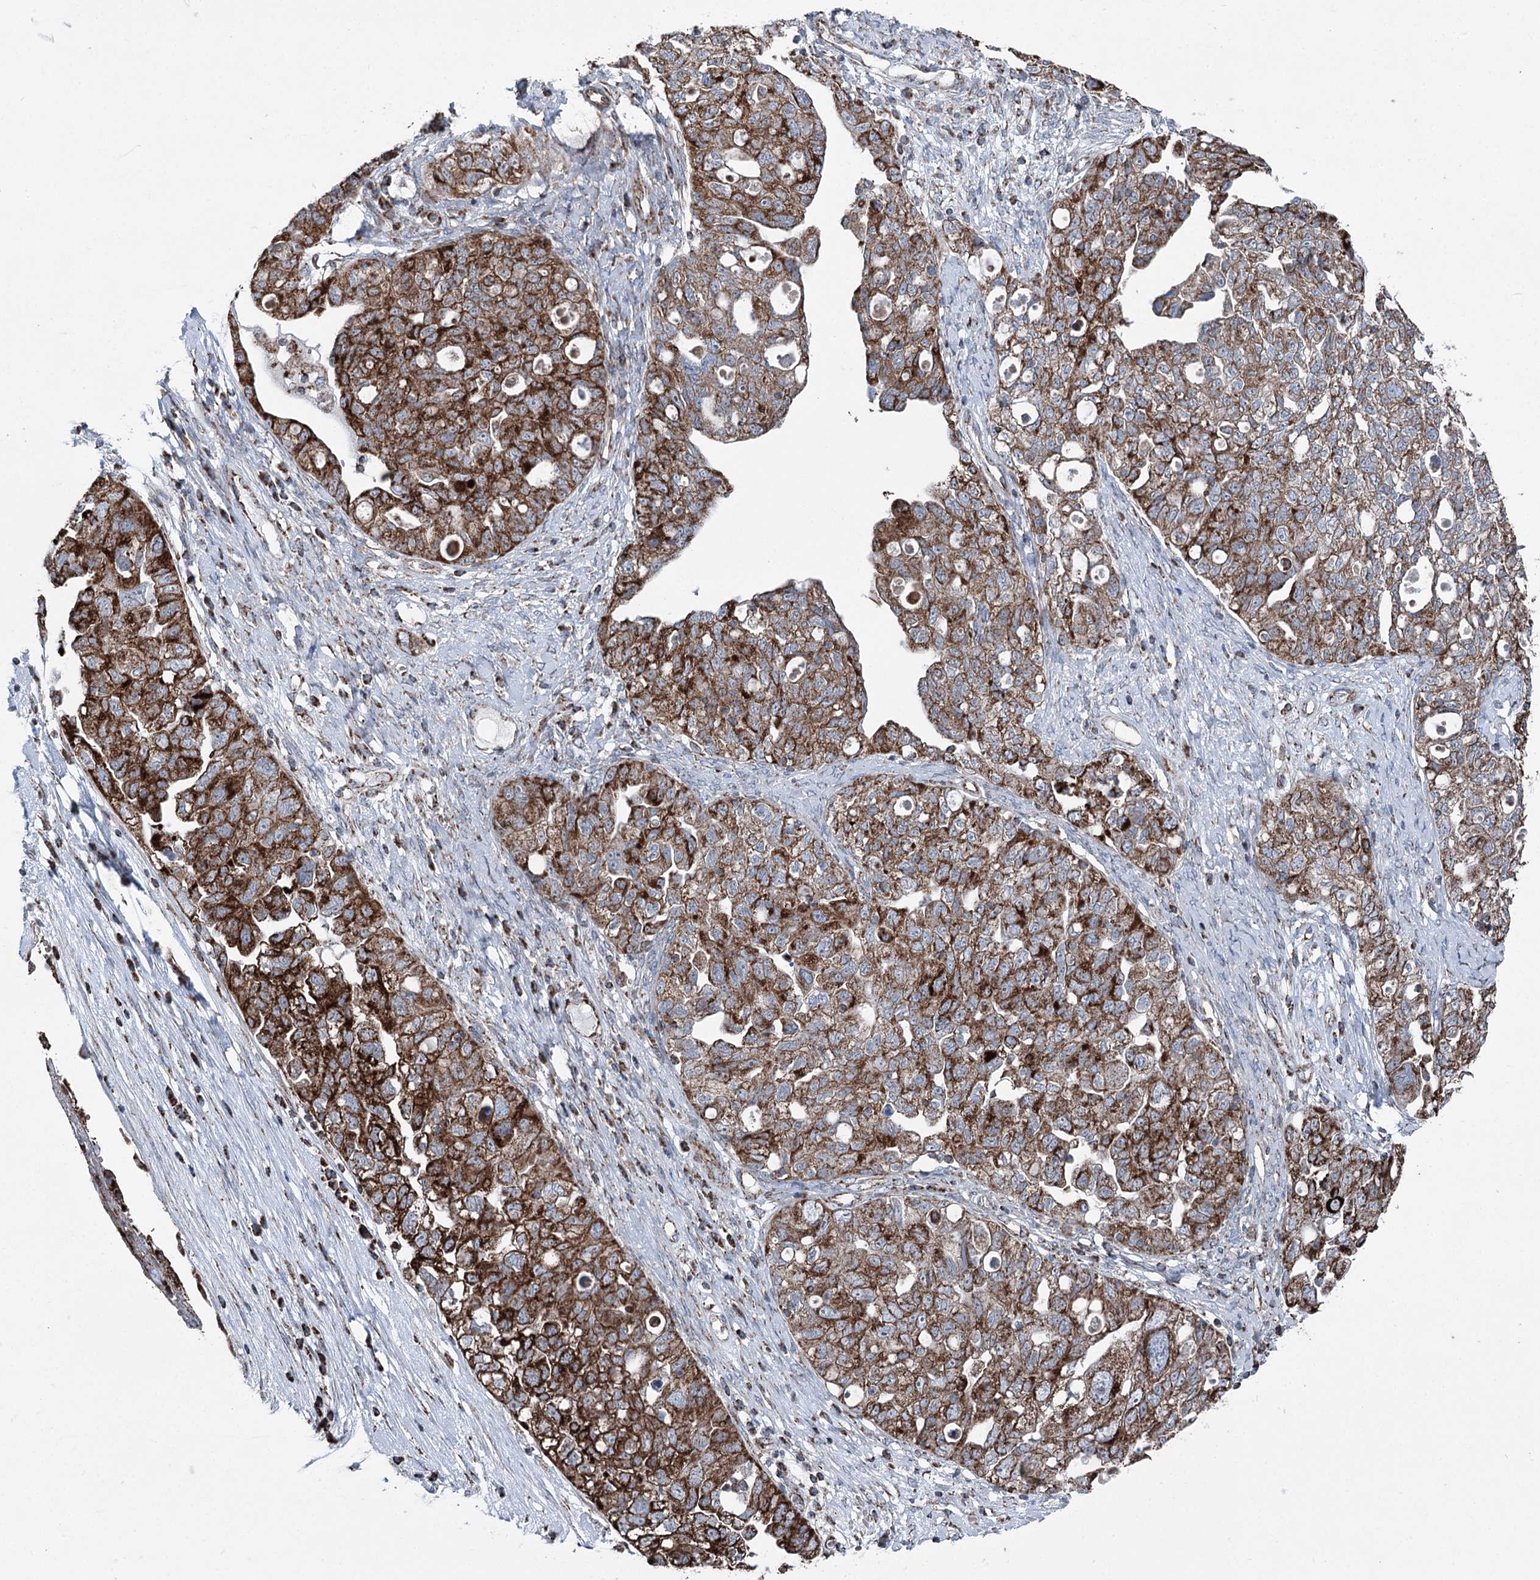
{"staining": {"intensity": "strong", "quantity": ">75%", "location": "cytoplasmic/membranous"}, "tissue": "ovarian cancer", "cell_type": "Tumor cells", "image_type": "cancer", "snomed": [{"axis": "morphology", "description": "Carcinoma, NOS"}, {"axis": "morphology", "description": "Cystadenocarcinoma, serous, NOS"}, {"axis": "topography", "description": "Ovary"}], "caption": "There is high levels of strong cytoplasmic/membranous positivity in tumor cells of ovarian cancer, as demonstrated by immunohistochemical staining (brown color).", "gene": "UCN3", "patient": {"sex": "female", "age": 69}}